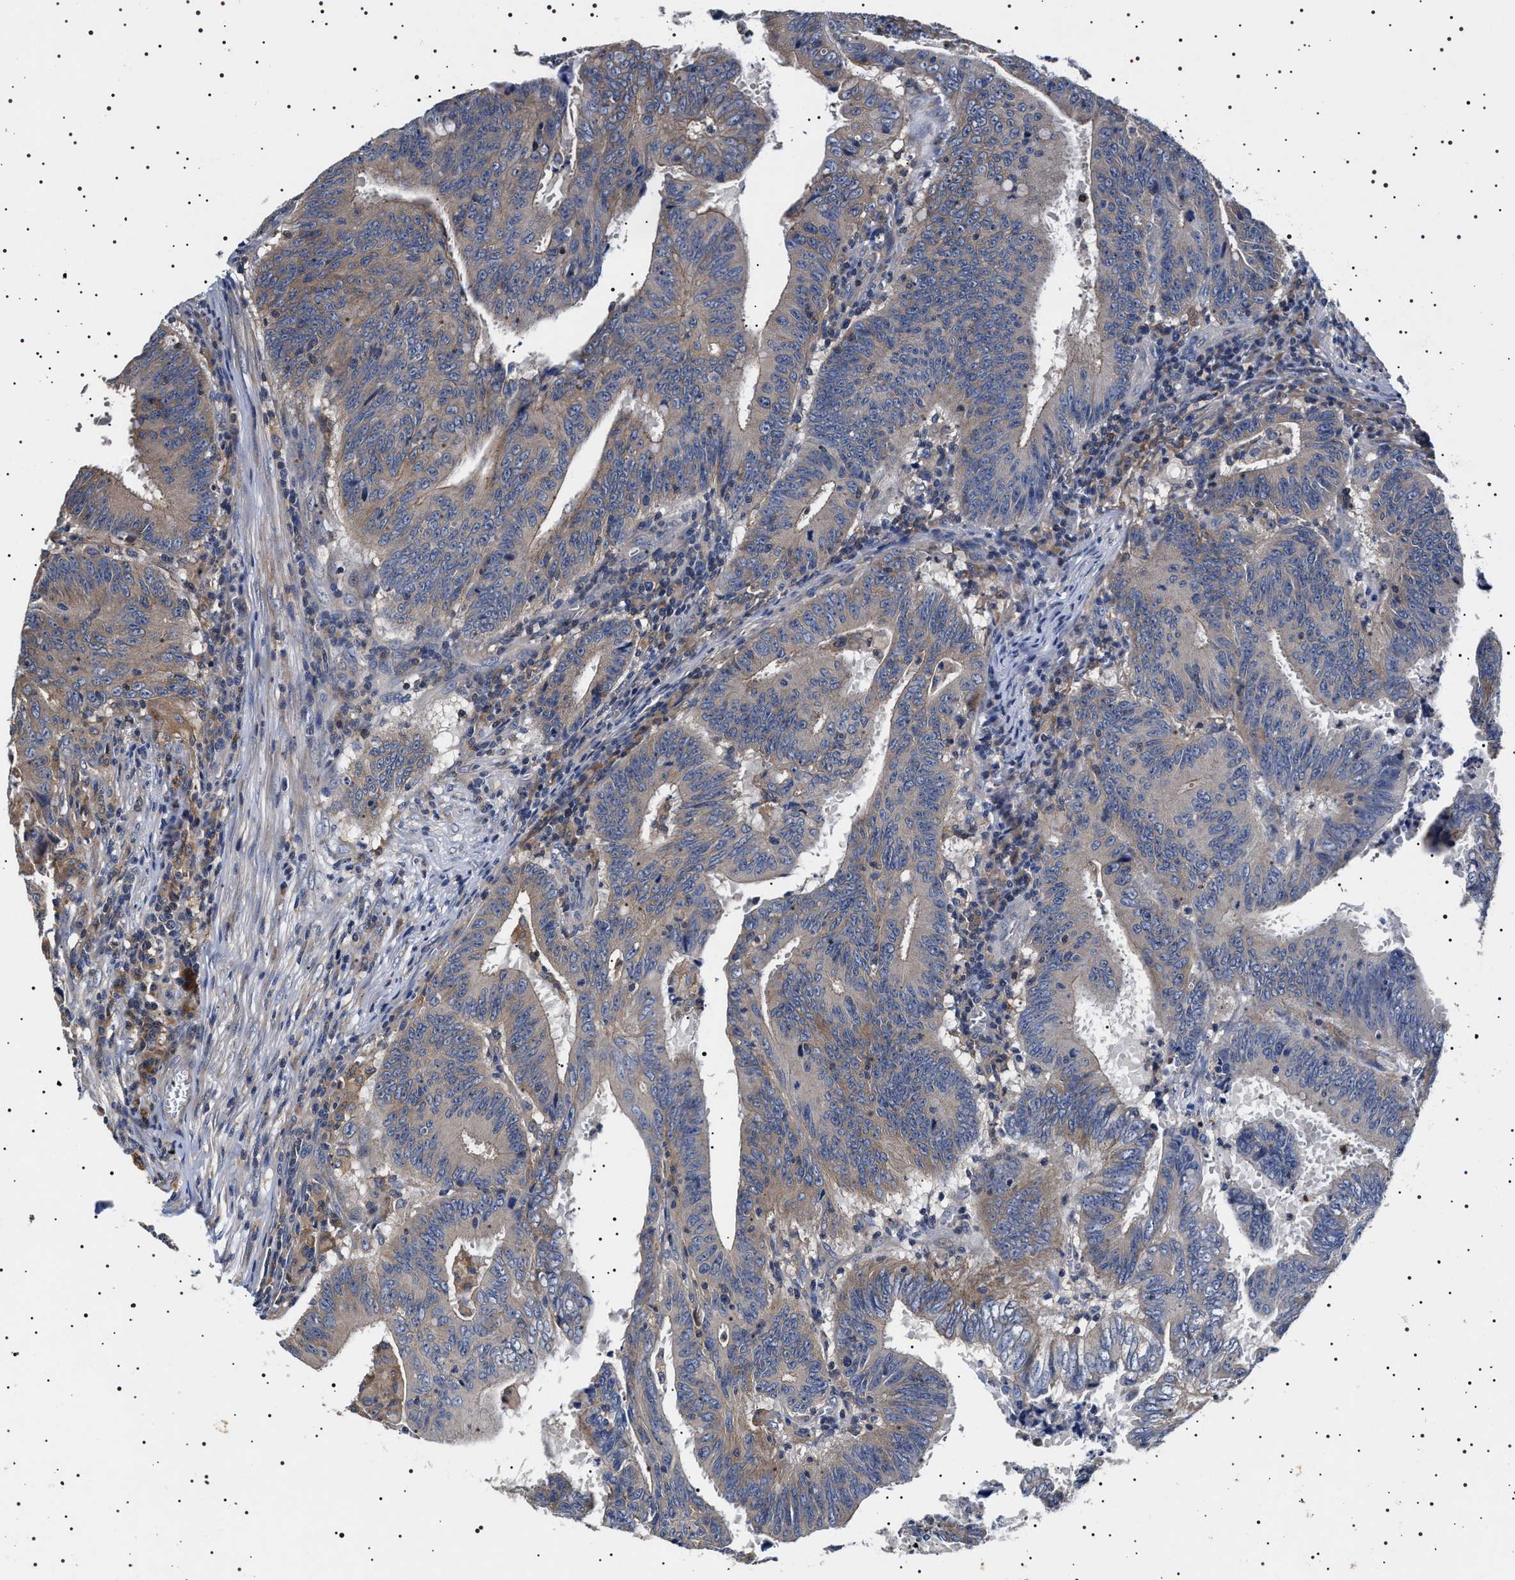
{"staining": {"intensity": "weak", "quantity": "25%-75%", "location": "cytoplasmic/membranous"}, "tissue": "colorectal cancer", "cell_type": "Tumor cells", "image_type": "cancer", "snomed": [{"axis": "morphology", "description": "Adenocarcinoma, NOS"}, {"axis": "topography", "description": "Colon"}], "caption": "About 25%-75% of tumor cells in colorectal cancer (adenocarcinoma) reveal weak cytoplasmic/membranous protein expression as visualized by brown immunohistochemical staining.", "gene": "SLC4A7", "patient": {"sex": "male", "age": 45}}